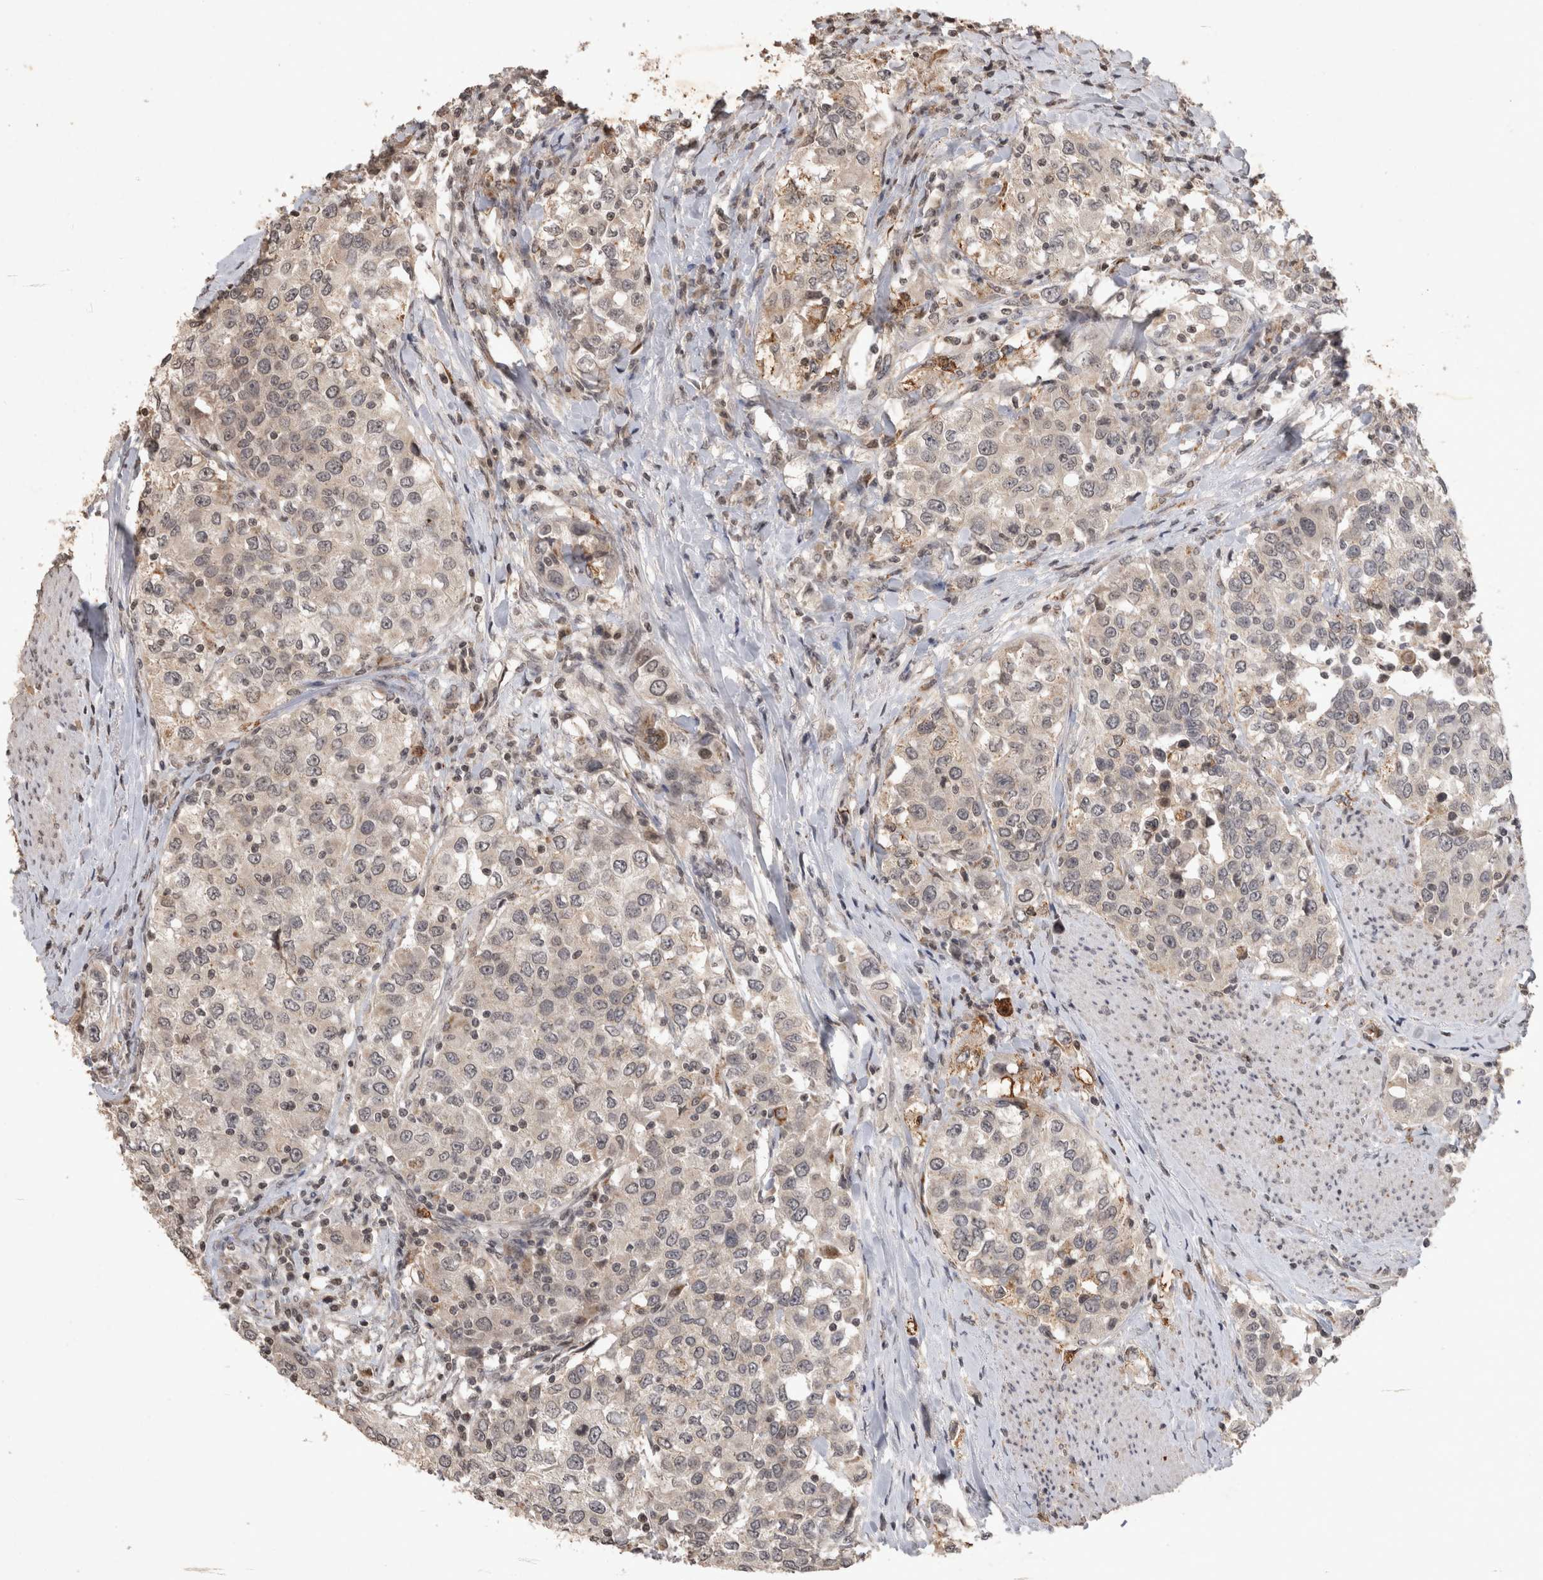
{"staining": {"intensity": "negative", "quantity": "none", "location": "none"}, "tissue": "urothelial cancer", "cell_type": "Tumor cells", "image_type": "cancer", "snomed": [{"axis": "morphology", "description": "Urothelial carcinoma, High grade"}, {"axis": "topography", "description": "Urinary bladder"}], "caption": "DAB immunohistochemical staining of human urothelial cancer reveals no significant staining in tumor cells.", "gene": "HRK", "patient": {"sex": "female", "age": 80}}